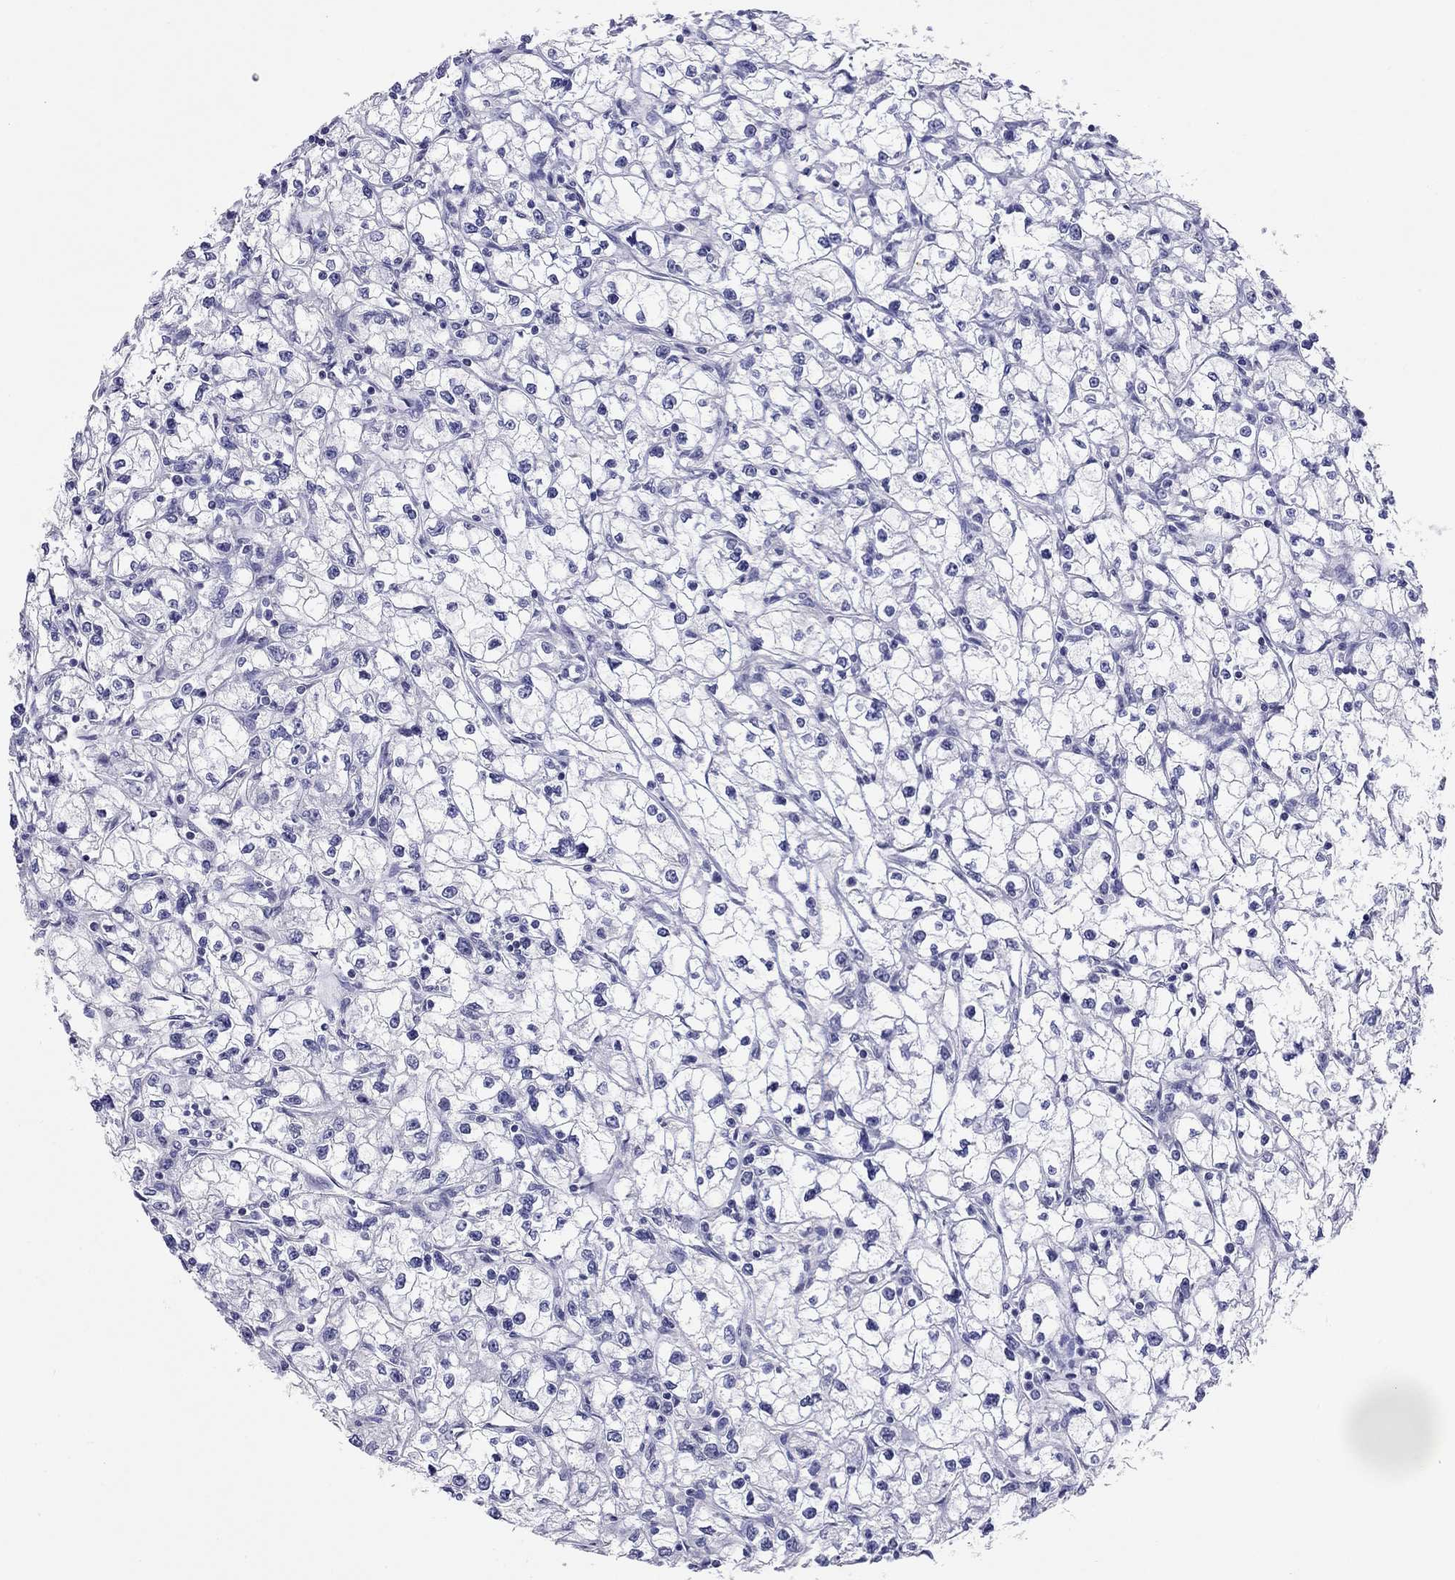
{"staining": {"intensity": "negative", "quantity": "none", "location": "none"}, "tissue": "renal cancer", "cell_type": "Tumor cells", "image_type": "cancer", "snomed": [{"axis": "morphology", "description": "Adenocarcinoma, NOS"}, {"axis": "topography", "description": "Kidney"}], "caption": "This micrograph is of adenocarcinoma (renal) stained with immunohistochemistry (IHC) to label a protein in brown with the nuclei are counter-stained blue. There is no expression in tumor cells.", "gene": "ARMC12", "patient": {"sex": "male", "age": 67}}